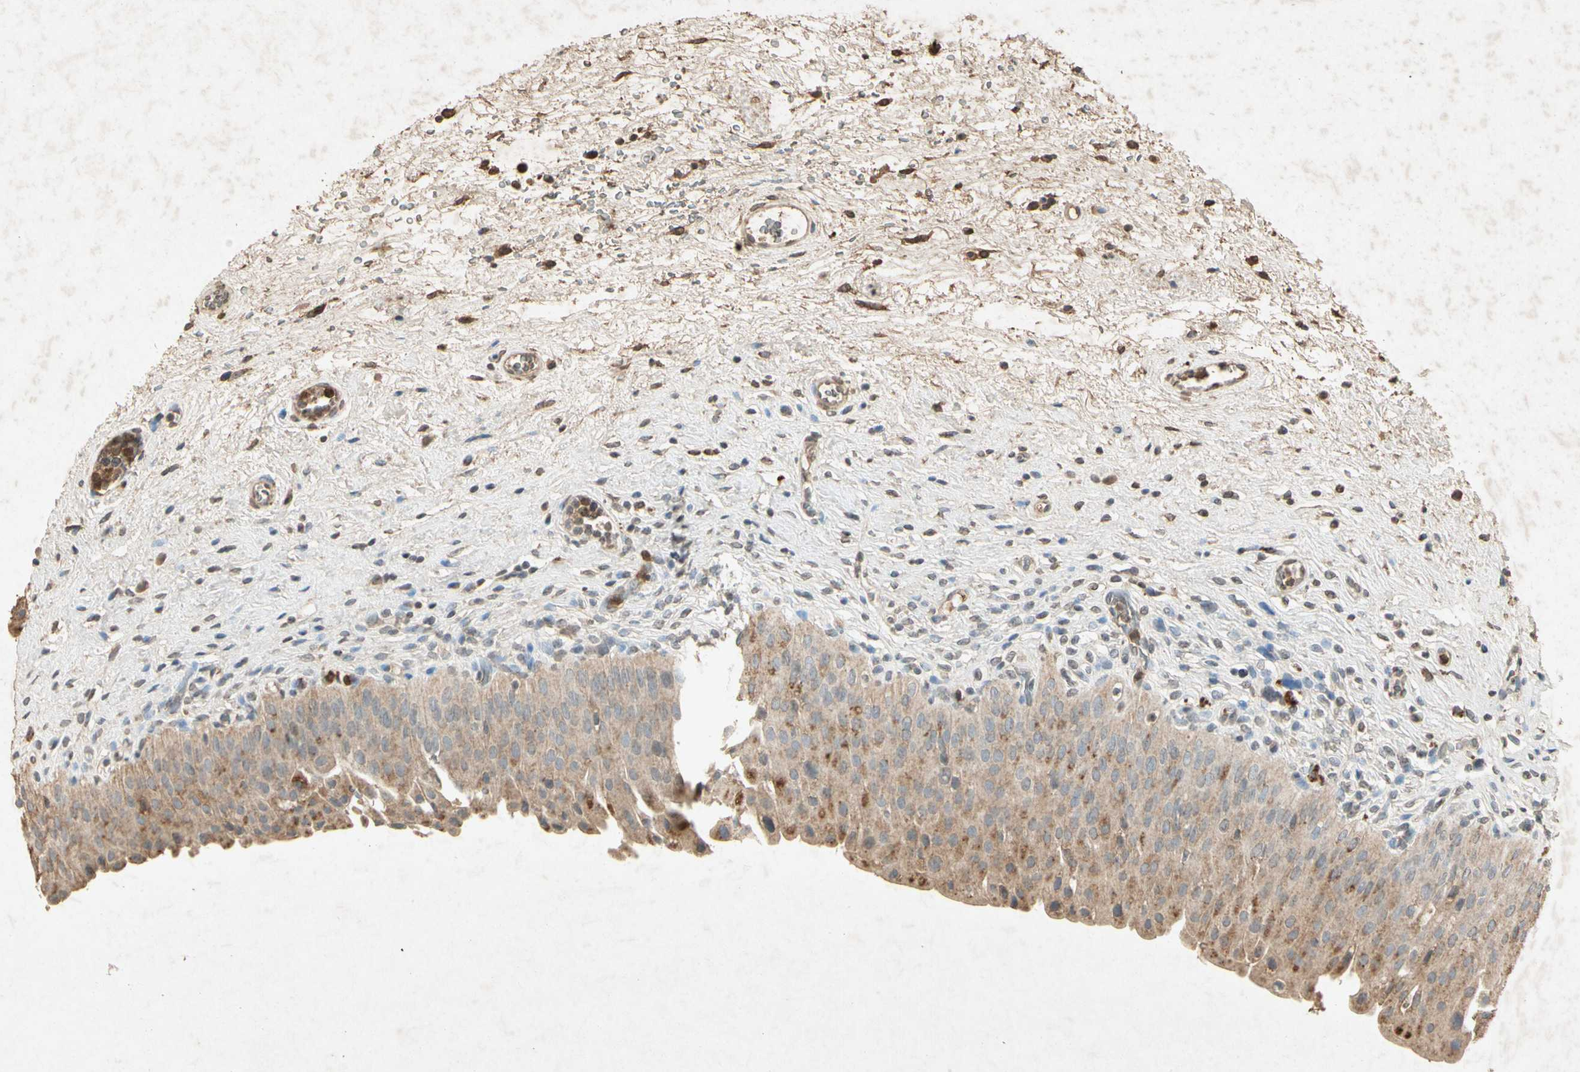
{"staining": {"intensity": "moderate", "quantity": "25%-75%", "location": "cytoplasmic/membranous"}, "tissue": "urinary bladder", "cell_type": "Urothelial cells", "image_type": "normal", "snomed": [{"axis": "morphology", "description": "Normal tissue, NOS"}, {"axis": "morphology", "description": "Urothelial carcinoma, High grade"}, {"axis": "topography", "description": "Urinary bladder"}], "caption": "High-magnification brightfield microscopy of benign urinary bladder stained with DAB (brown) and counterstained with hematoxylin (blue). urothelial cells exhibit moderate cytoplasmic/membranous expression is identified in approximately25%-75% of cells. The staining is performed using DAB (3,3'-diaminobenzidine) brown chromogen to label protein expression. The nuclei are counter-stained blue using hematoxylin.", "gene": "MSRB1", "patient": {"sex": "male", "age": 46}}